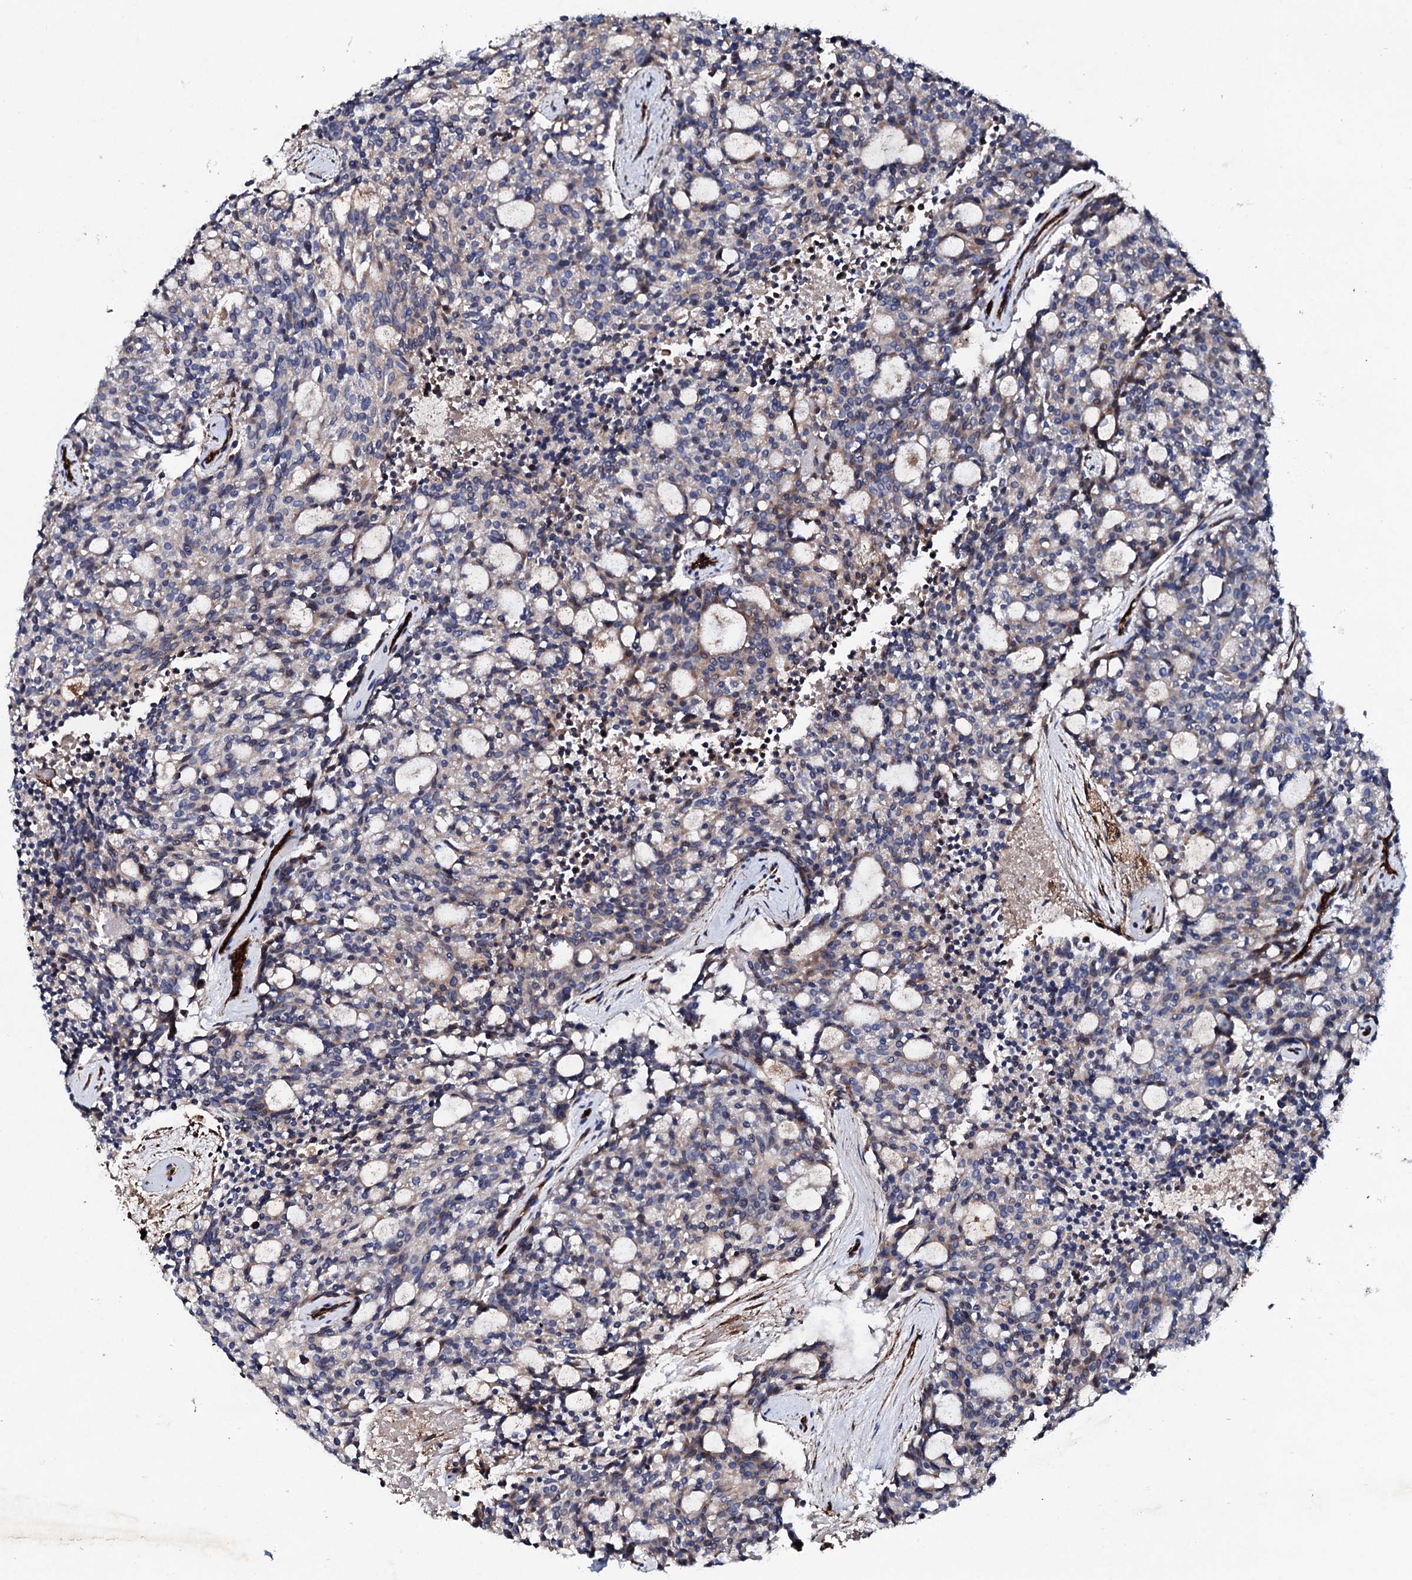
{"staining": {"intensity": "weak", "quantity": "25%-75%", "location": "cytoplasmic/membranous"}, "tissue": "carcinoid", "cell_type": "Tumor cells", "image_type": "cancer", "snomed": [{"axis": "morphology", "description": "Carcinoid, malignant, NOS"}, {"axis": "topography", "description": "Pancreas"}], "caption": "Immunohistochemical staining of carcinoid exhibits weak cytoplasmic/membranous protein positivity in approximately 25%-75% of tumor cells.", "gene": "DBX1", "patient": {"sex": "female", "age": 54}}